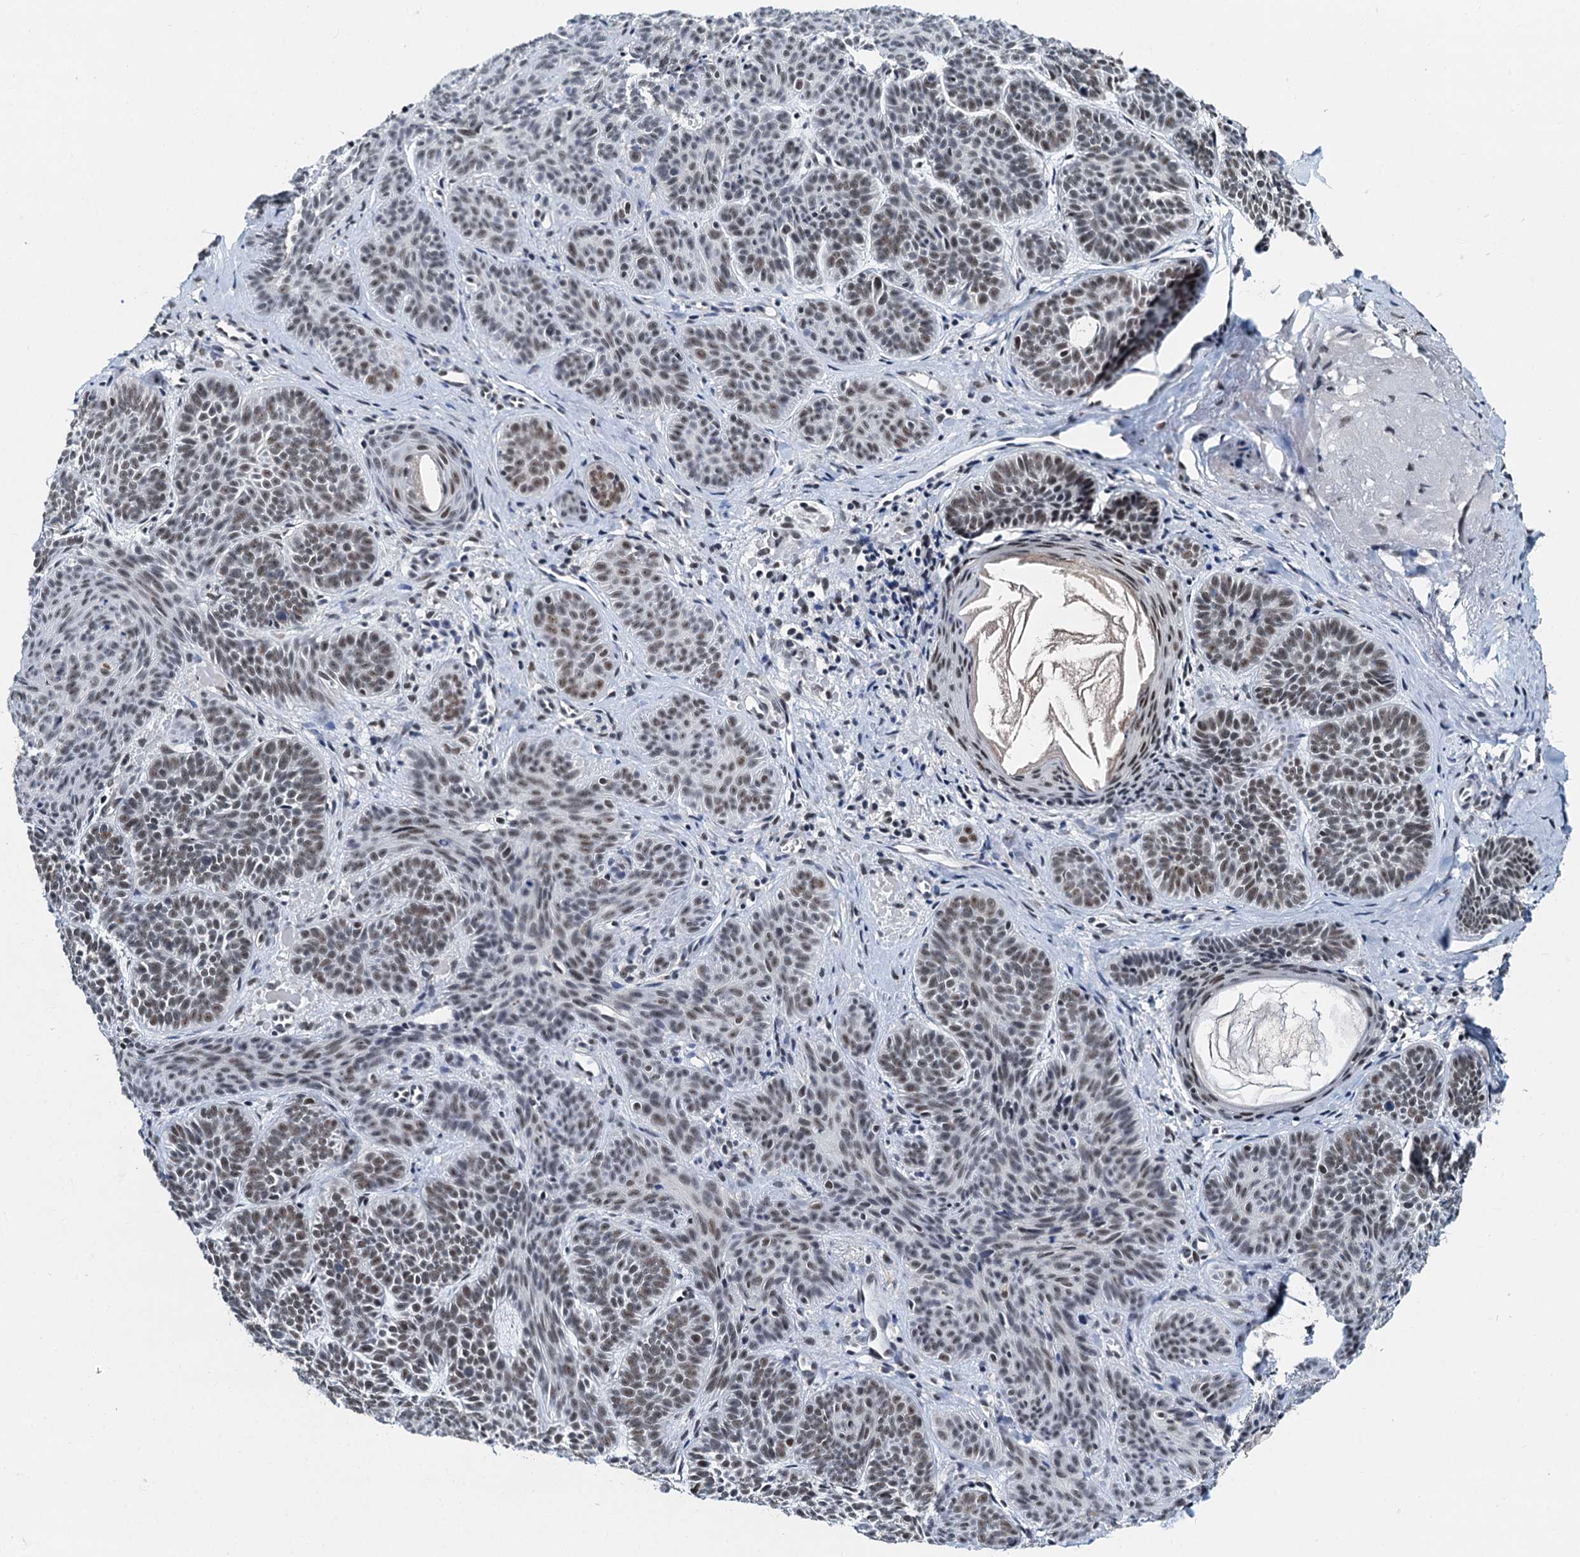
{"staining": {"intensity": "moderate", "quantity": ">75%", "location": "nuclear"}, "tissue": "skin cancer", "cell_type": "Tumor cells", "image_type": "cancer", "snomed": [{"axis": "morphology", "description": "Basal cell carcinoma"}, {"axis": "topography", "description": "Skin"}], "caption": "Human skin basal cell carcinoma stained with a brown dye demonstrates moderate nuclear positive positivity in about >75% of tumor cells.", "gene": "SNRPD1", "patient": {"sex": "male", "age": 85}}